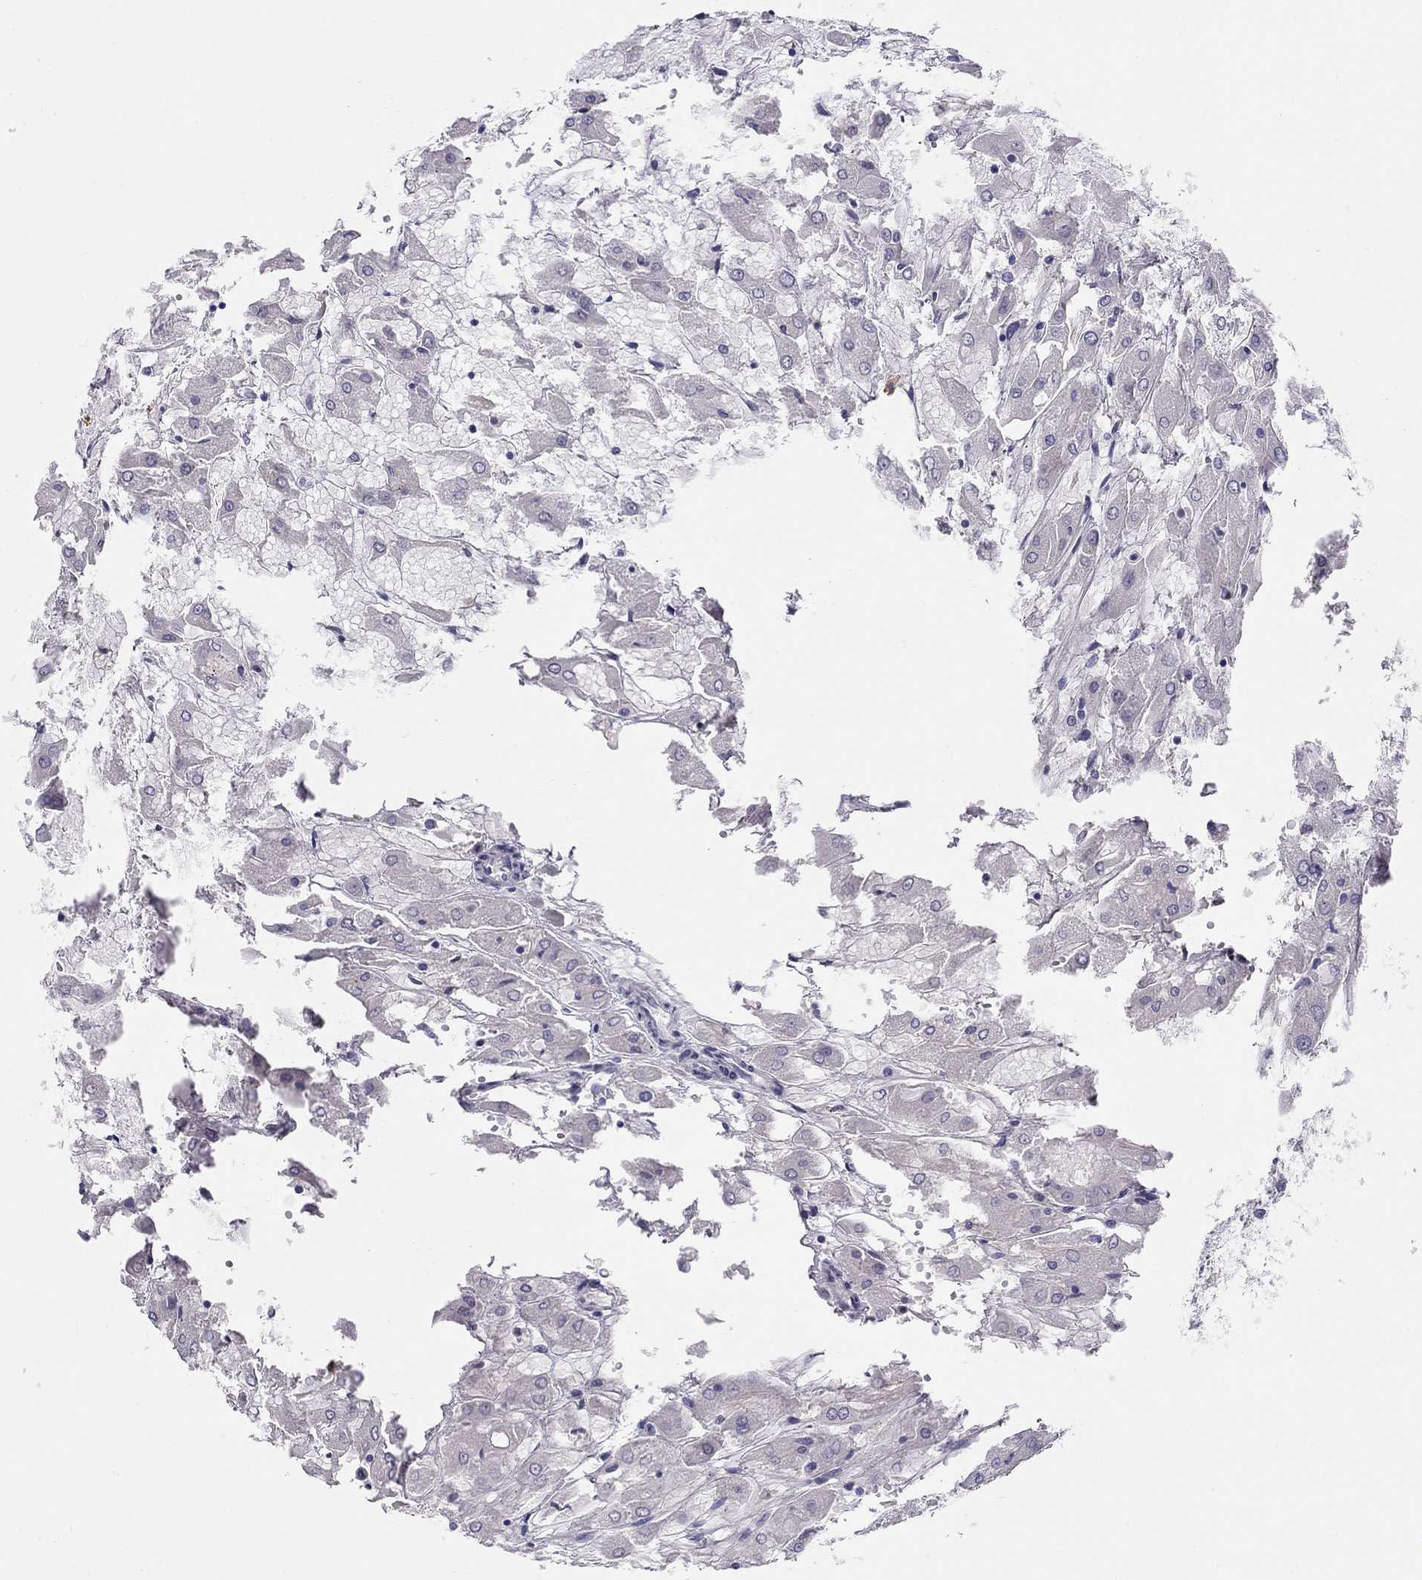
{"staining": {"intensity": "negative", "quantity": "none", "location": "none"}, "tissue": "renal cancer", "cell_type": "Tumor cells", "image_type": "cancer", "snomed": [{"axis": "morphology", "description": "Adenocarcinoma, NOS"}, {"axis": "topography", "description": "Kidney"}], "caption": "Immunohistochemistry of human renal adenocarcinoma demonstrates no positivity in tumor cells. The staining was performed using DAB (3,3'-diaminobenzidine) to visualize the protein expression in brown, while the nuclei were stained in blue with hematoxylin (Magnification: 20x).", "gene": "KCNV2", "patient": {"sex": "male", "age": 72}}